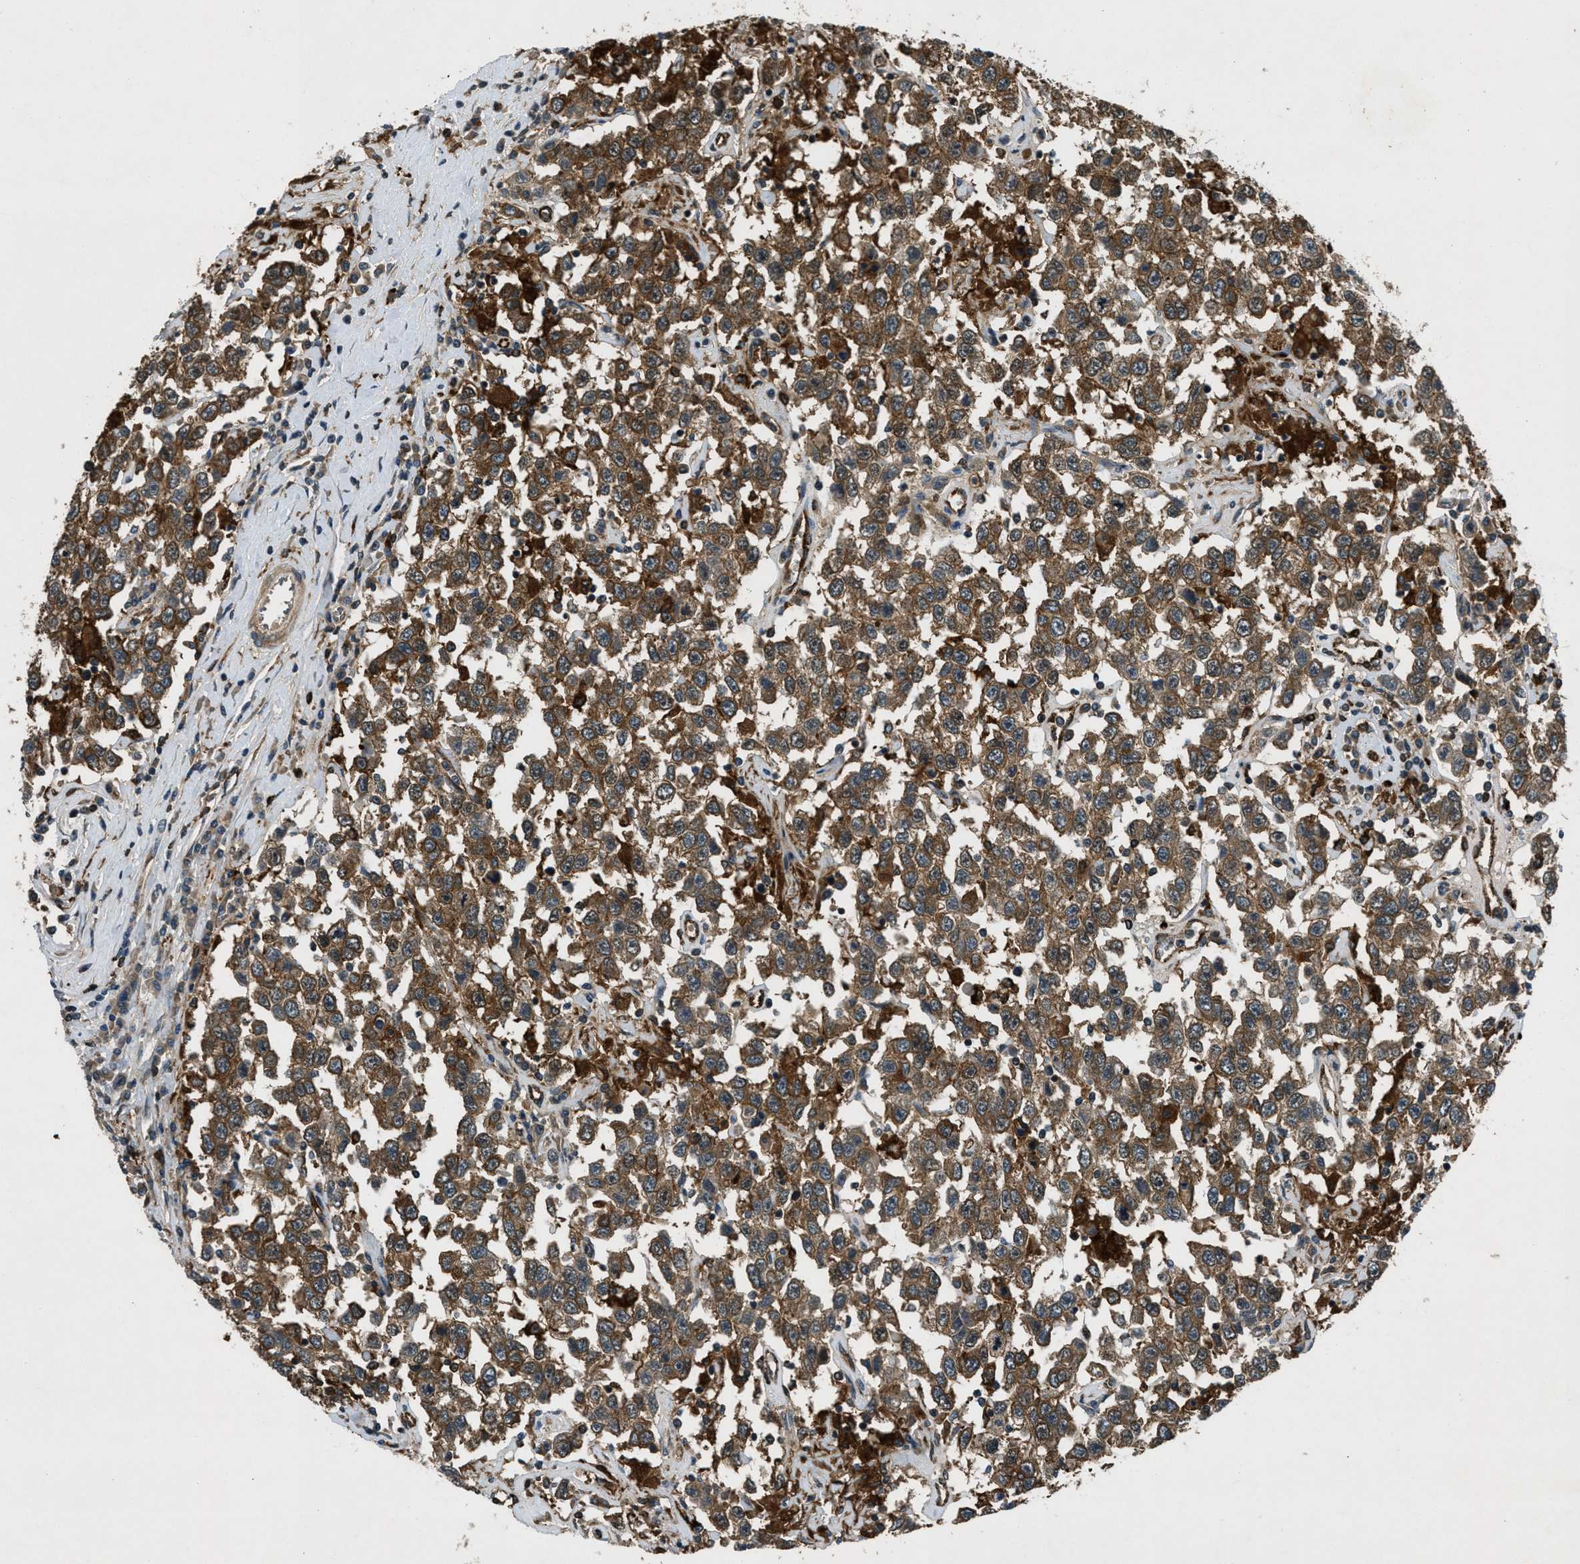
{"staining": {"intensity": "strong", "quantity": ">75%", "location": "cytoplasmic/membranous"}, "tissue": "testis cancer", "cell_type": "Tumor cells", "image_type": "cancer", "snomed": [{"axis": "morphology", "description": "Seminoma, NOS"}, {"axis": "topography", "description": "Testis"}], "caption": "Protein staining of testis seminoma tissue demonstrates strong cytoplasmic/membranous expression in approximately >75% of tumor cells.", "gene": "EPSTI1", "patient": {"sex": "male", "age": 41}}